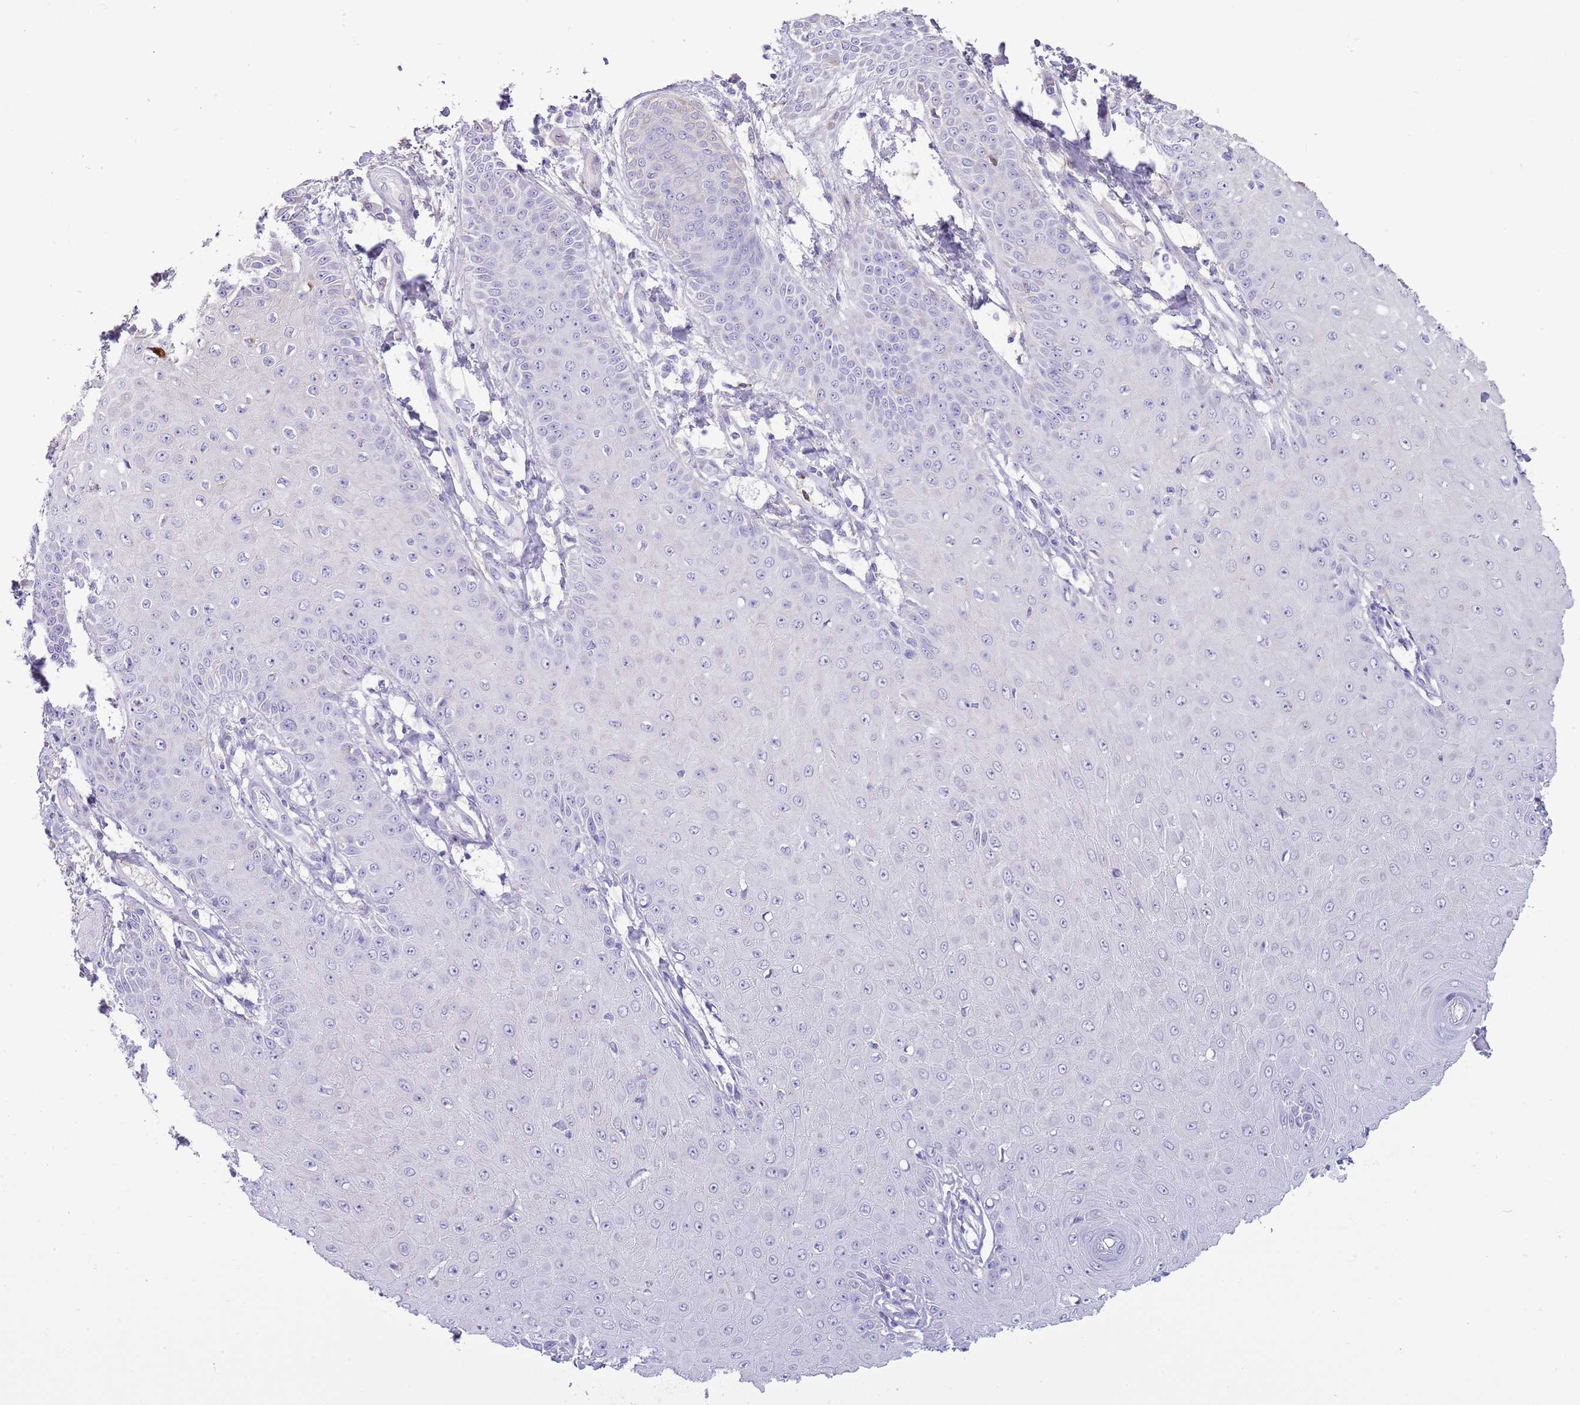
{"staining": {"intensity": "negative", "quantity": "none", "location": "none"}, "tissue": "skin cancer", "cell_type": "Tumor cells", "image_type": "cancer", "snomed": [{"axis": "morphology", "description": "Squamous cell carcinoma, NOS"}, {"axis": "topography", "description": "Skin"}], "caption": "The immunohistochemistry (IHC) photomicrograph has no significant positivity in tumor cells of squamous cell carcinoma (skin) tissue.", "gene": "ABHD17C", "patient": {"sex": "male", "age": 70}}